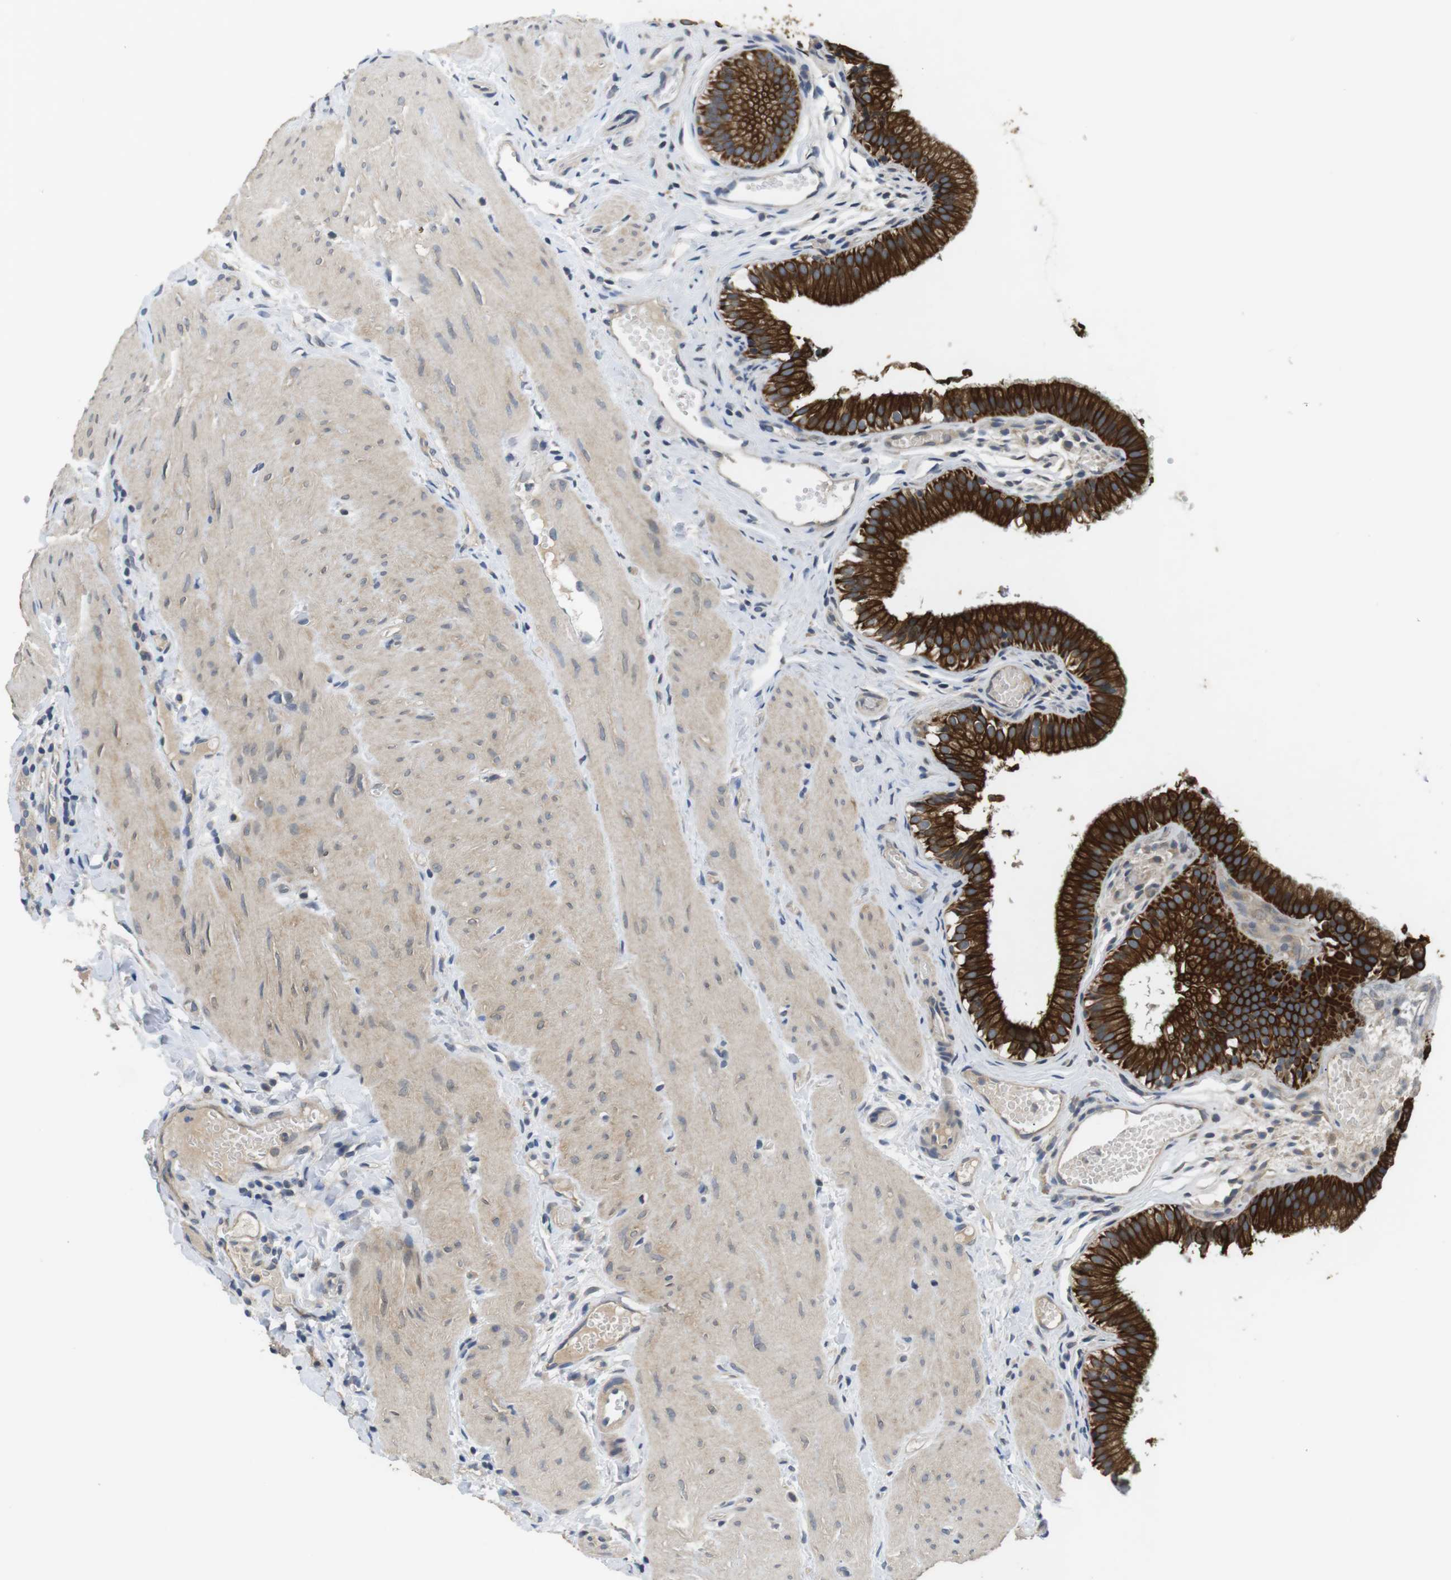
{"staining": {"intensity": "strong", "quantity": ">75%", "location": "cytoplasmic/membranous"}, "tissue": "gallbladder", "cell_type": "Glandular cells", "image_type": "normal", "snomed": [{"axis": "morphology", "description": "Normal tissue, NOS"}, {"axis": "topography", "description": "Gallbladder"}], "caption": "This micrograph exhibits immunohistochemistry staining of normal human gallbladder, with high strong cytoplasmic/membranous positivity in approximately >75% of glandular cells.", "gene": "ADGRL3", "patient": {"sex": "female", "age": 26}}